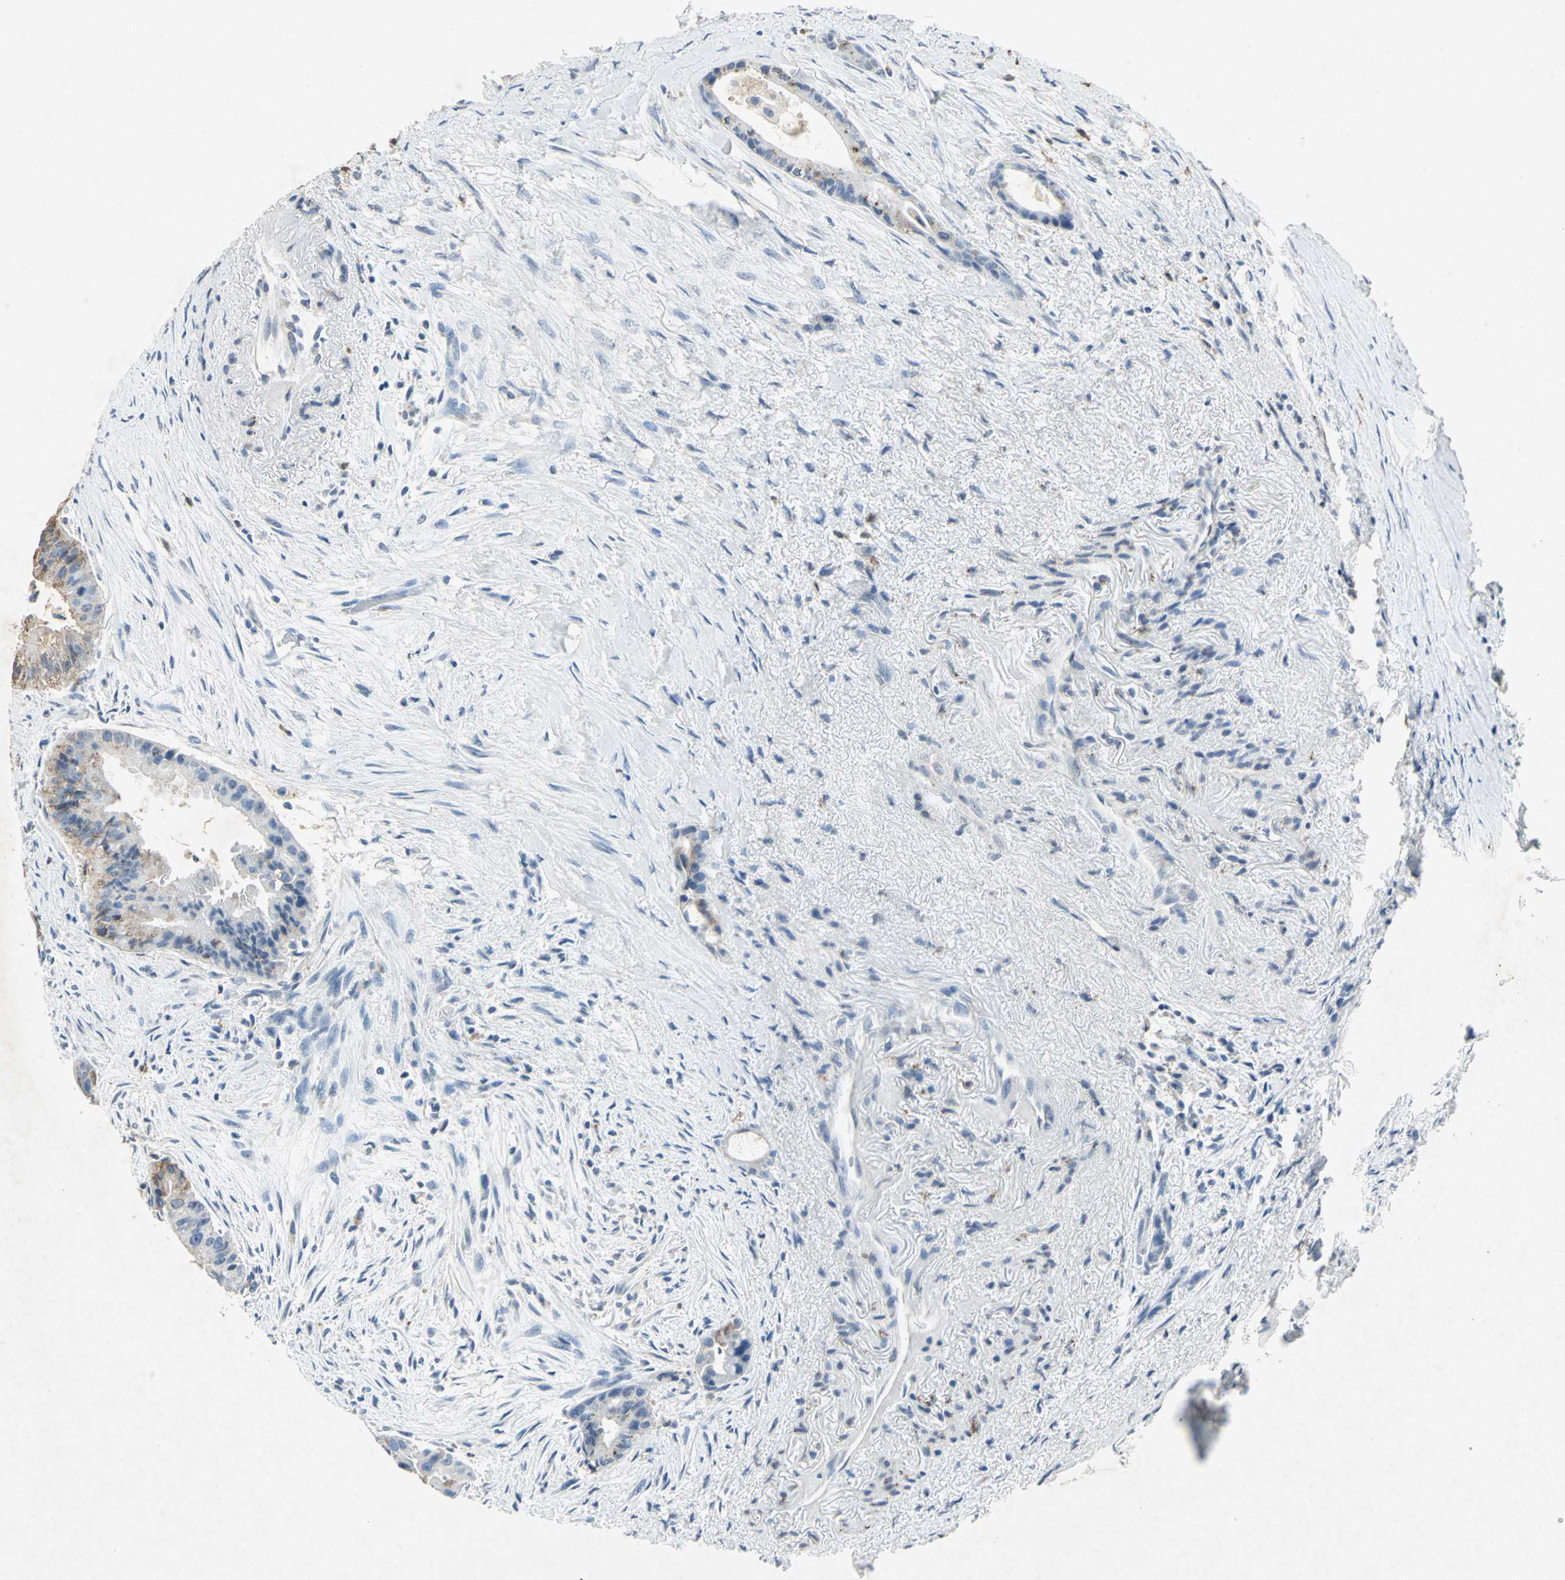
{"staining": {"intensity": "weak", "quantity": "<25%", "location": "cytoplasmic/membranous"}, "tissue": "liver cancer", "cell_type": "Tumor cells", "image_type": "cancer", "snomed": [{"axis": "morphology", "description": "Cholangiocarcinoma"}, {"axis": "topography", "description": "Liver"}], "caption": "The image exhibits no staining of tumor cells in liver cholangiocarcinoma.", "gene": "CAMK2B", "patient": {"sex": "female", "age": 55}}